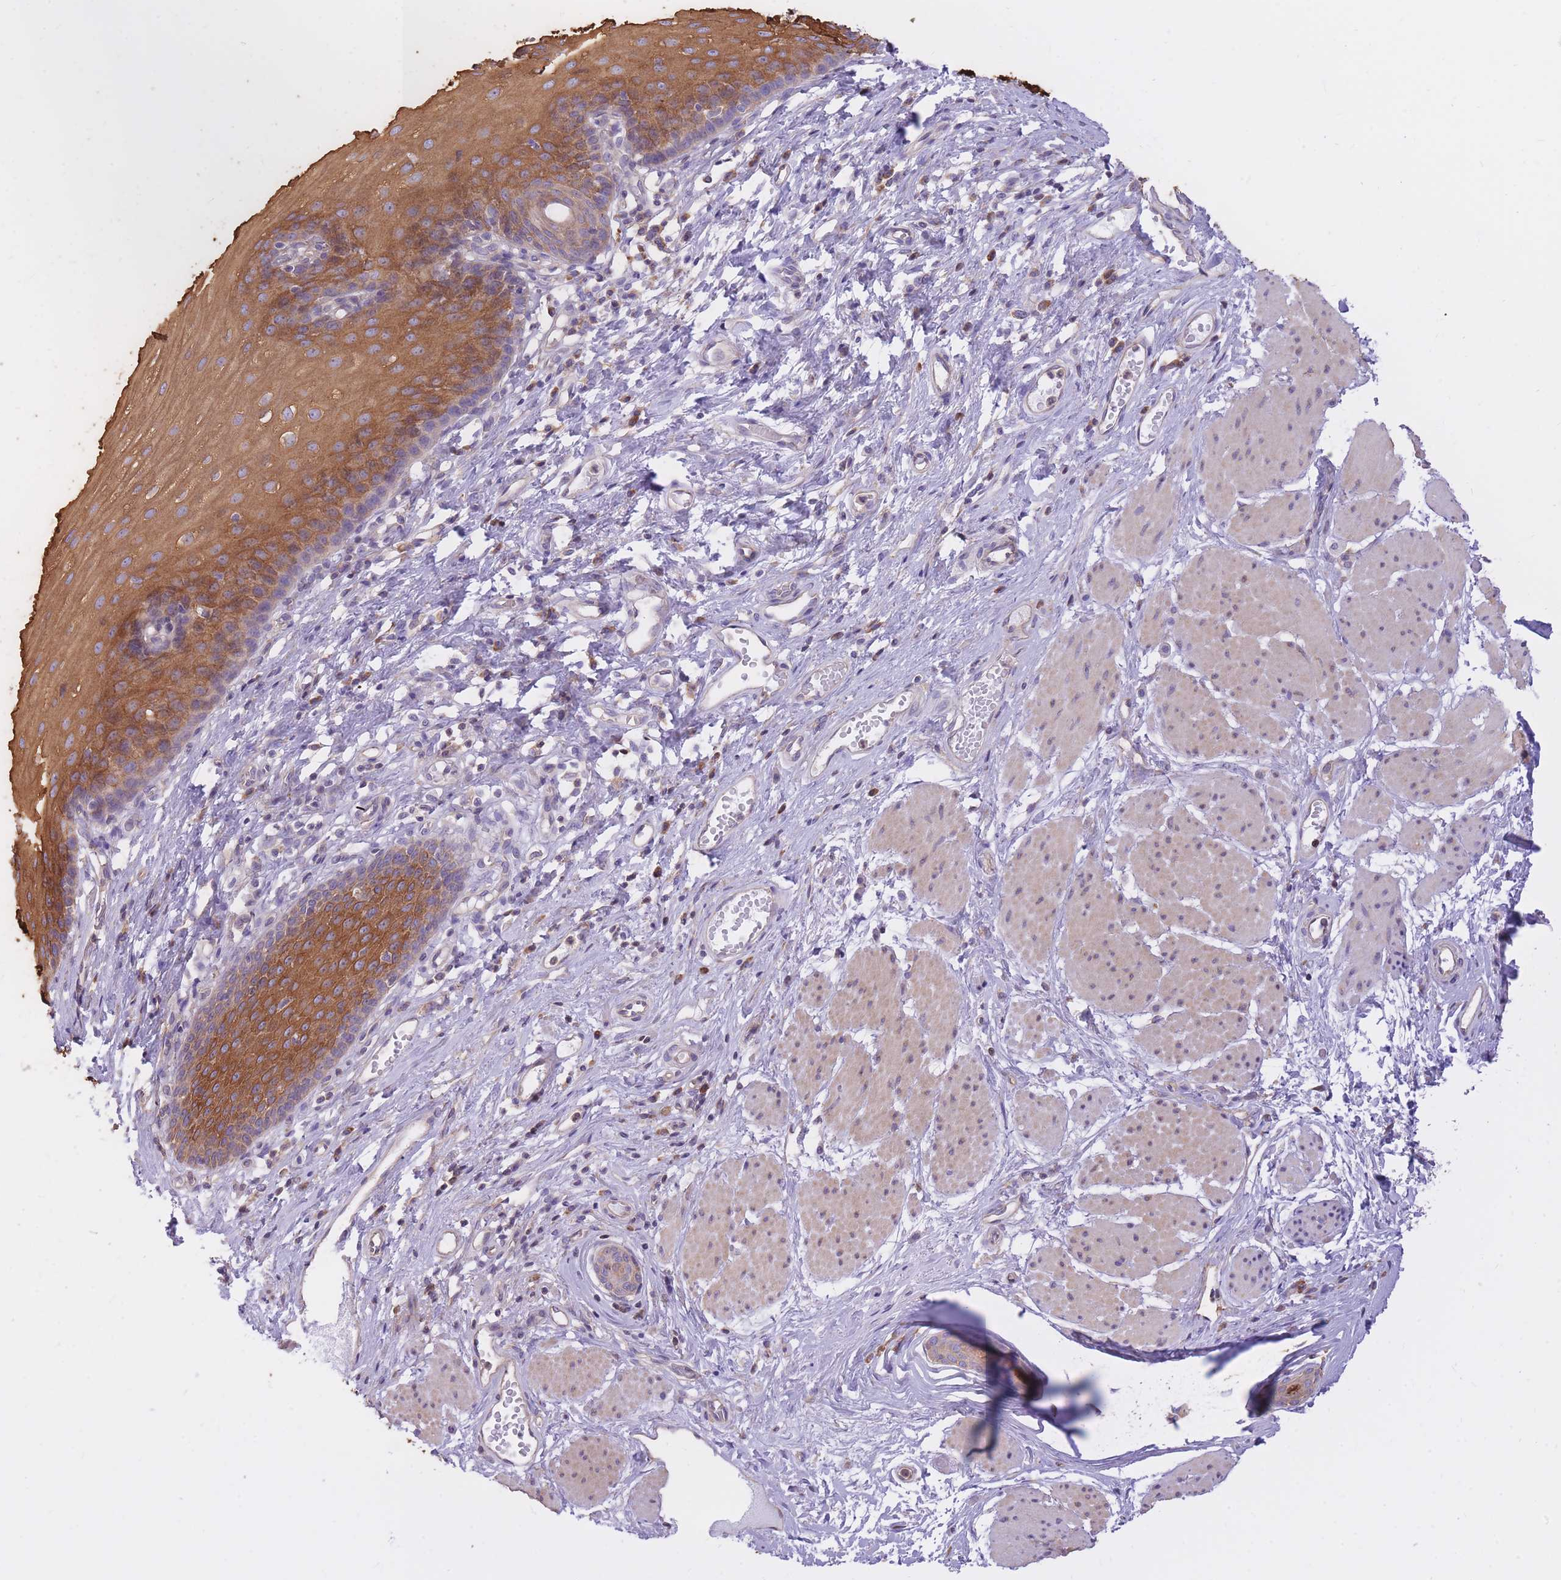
{"staining": {"intensity": "moderate", "quantity": "25%-75%", "location": "cytoplasmic/membranous"}, "tissue": "esophagus", "cell_type": "Squamous epithelial cells", "image_type": "normal", "snomed": [{"axis": "morphology", "description": "Normal tissue, NOS"}, {"axis": "topography", "description": "Esophagus"}], "caption": "A brown stain highlights moderate cytoplasmic/membranous staining of a protein in squamous epithelial cells of benign human esophagus.", "gene": "GBP7", "patient": {"sex": "male", "age": 69}}